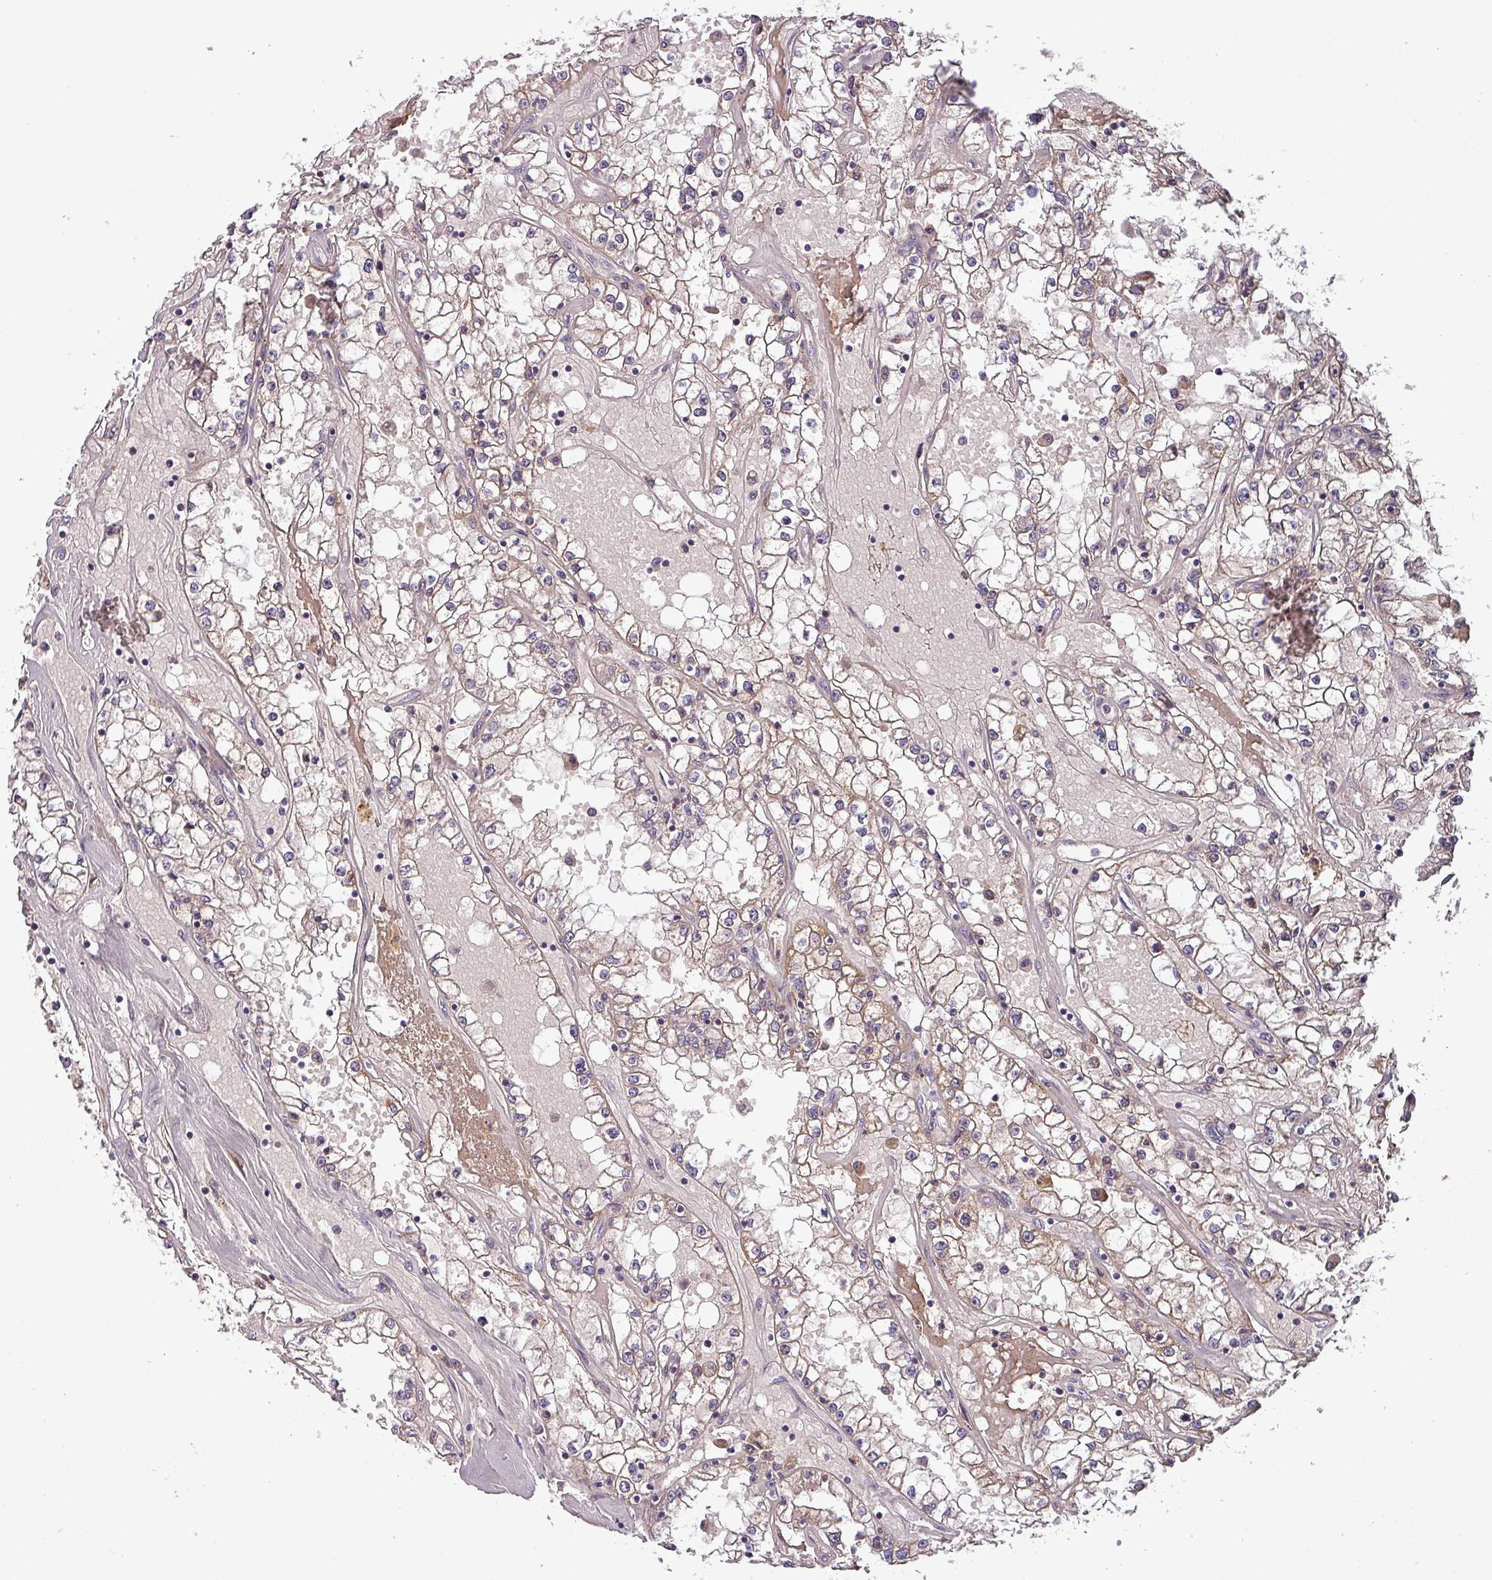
{"staining": {"intensity": "negative", "quantity": "none", "location": "none"}, "tissue": "renal cancer", "cell_type": "Tumor cells", "image_type": "cancer", "snomed": [{"axis": "morphology", "description": "Adenocarcinoma, NOS"}, {"axis": "topography", "description": "Kidney"}], "caption": "The immunohistochemistry micrograph has no significant staining in tumor cells of renal cancer (adenocarcinoma) tissue.", "gene": "NOB1", "patient": {"sex": "male", "age": 56}}